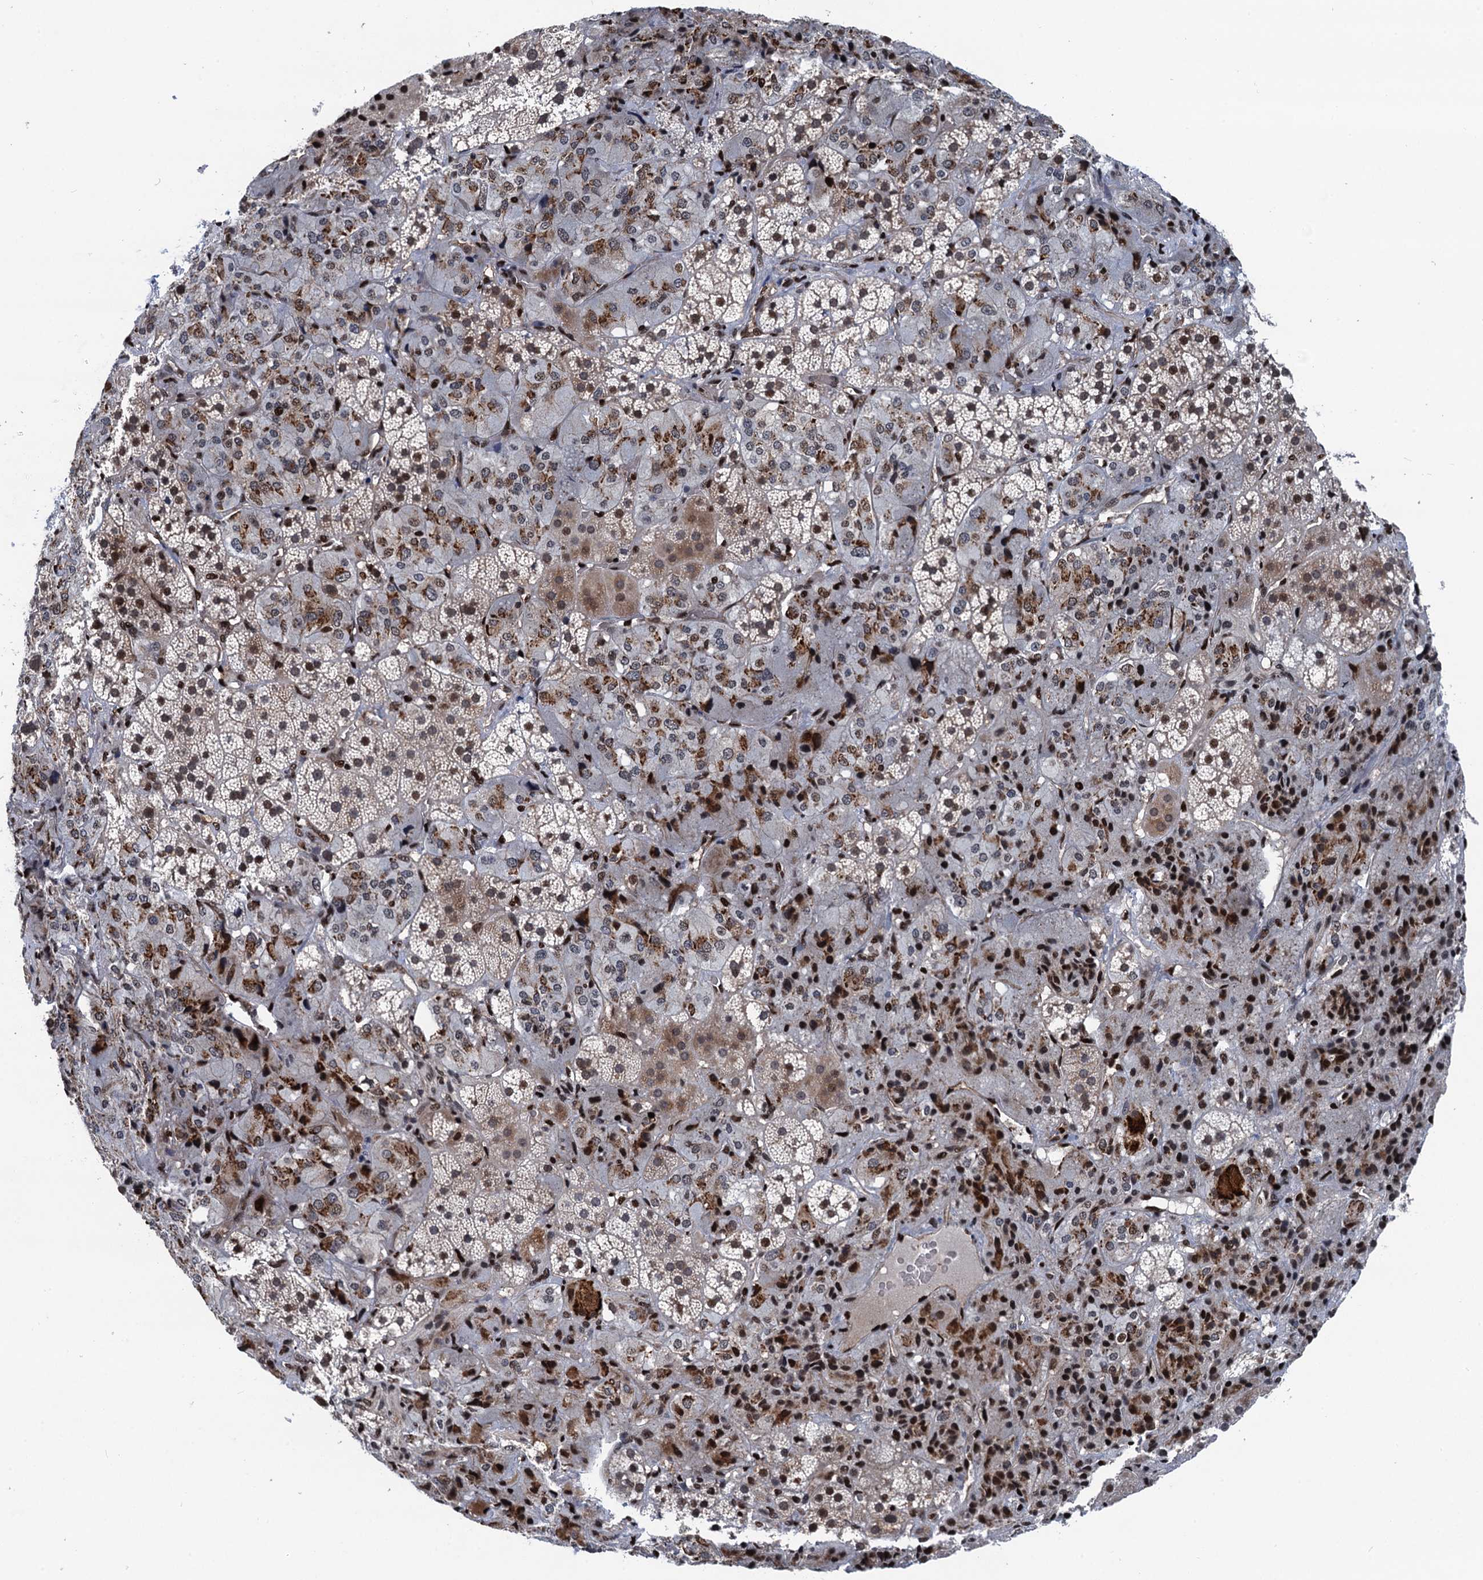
{"staining": {"intensity": "strong", "quantity": "<25%", "location": "cytoplasmic/membranous,nuclear"}, "tissue": "adrenal gland", "cell_type": "Glandular cells", "image_type": "normal", "snomed": [{"axis": "morphology", "description": "Normal tissue, NOS"}, {"axis": "topography", "description": "Adrenal gland"}], "caption": "High-magnification brightfield microscopy of benign adrenal gland stained with DAB (brown) and counterstained with hematoxylin (blue). glandular cells exhibit strong cytoplasmic/membranous,nuclear staining is seen in approximately<25% of cells.", "gene": "PPP4R1", "patient": {"sex": "female", "age": 44}}